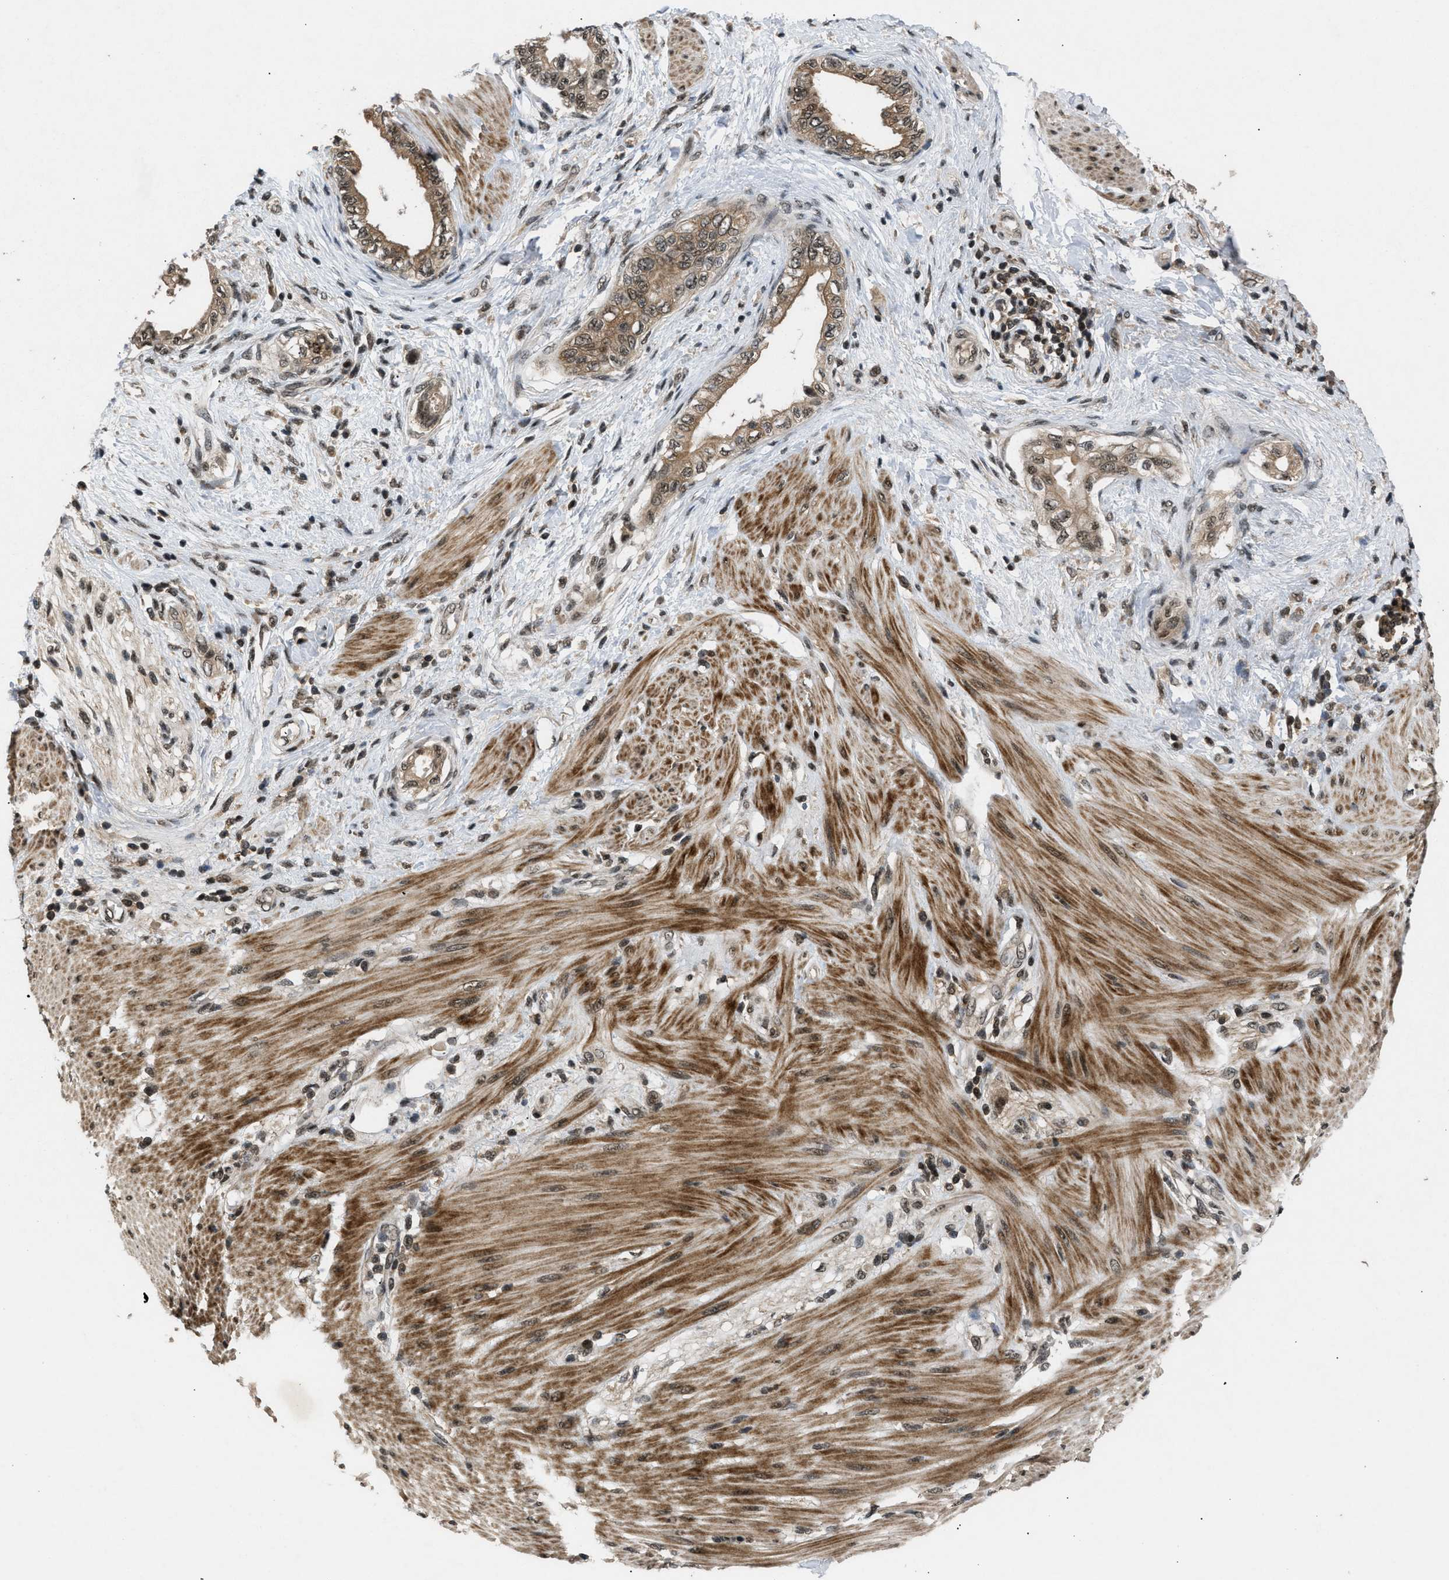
{"staining": {"intensity": "weak", "quantity": ">75%", "location": "cytoplasmic/membranous,nuclear"}, "tissue": "pancreatic cancer", "cell_type": "Tumor cells", "image_type": "cancer", "snomed": [{"axis": "morphology", "description": "Normal tissue, NOS"}, {"axis": "morphology", "description": "Adenocarcinoma, NOS"}, {"axis": "topography", "description": "Pancreas"}, {"axis": "topography", "description": "Duodenum"}], "caption": "Tumor cells demonstrate low levels of weak cytoplasmic/membranous and nuclear expression in about >75% of cells in pancreatic adenocarcinoma.", "gene": "RBM5", "patient": {"sex": "female", "age": 60}}